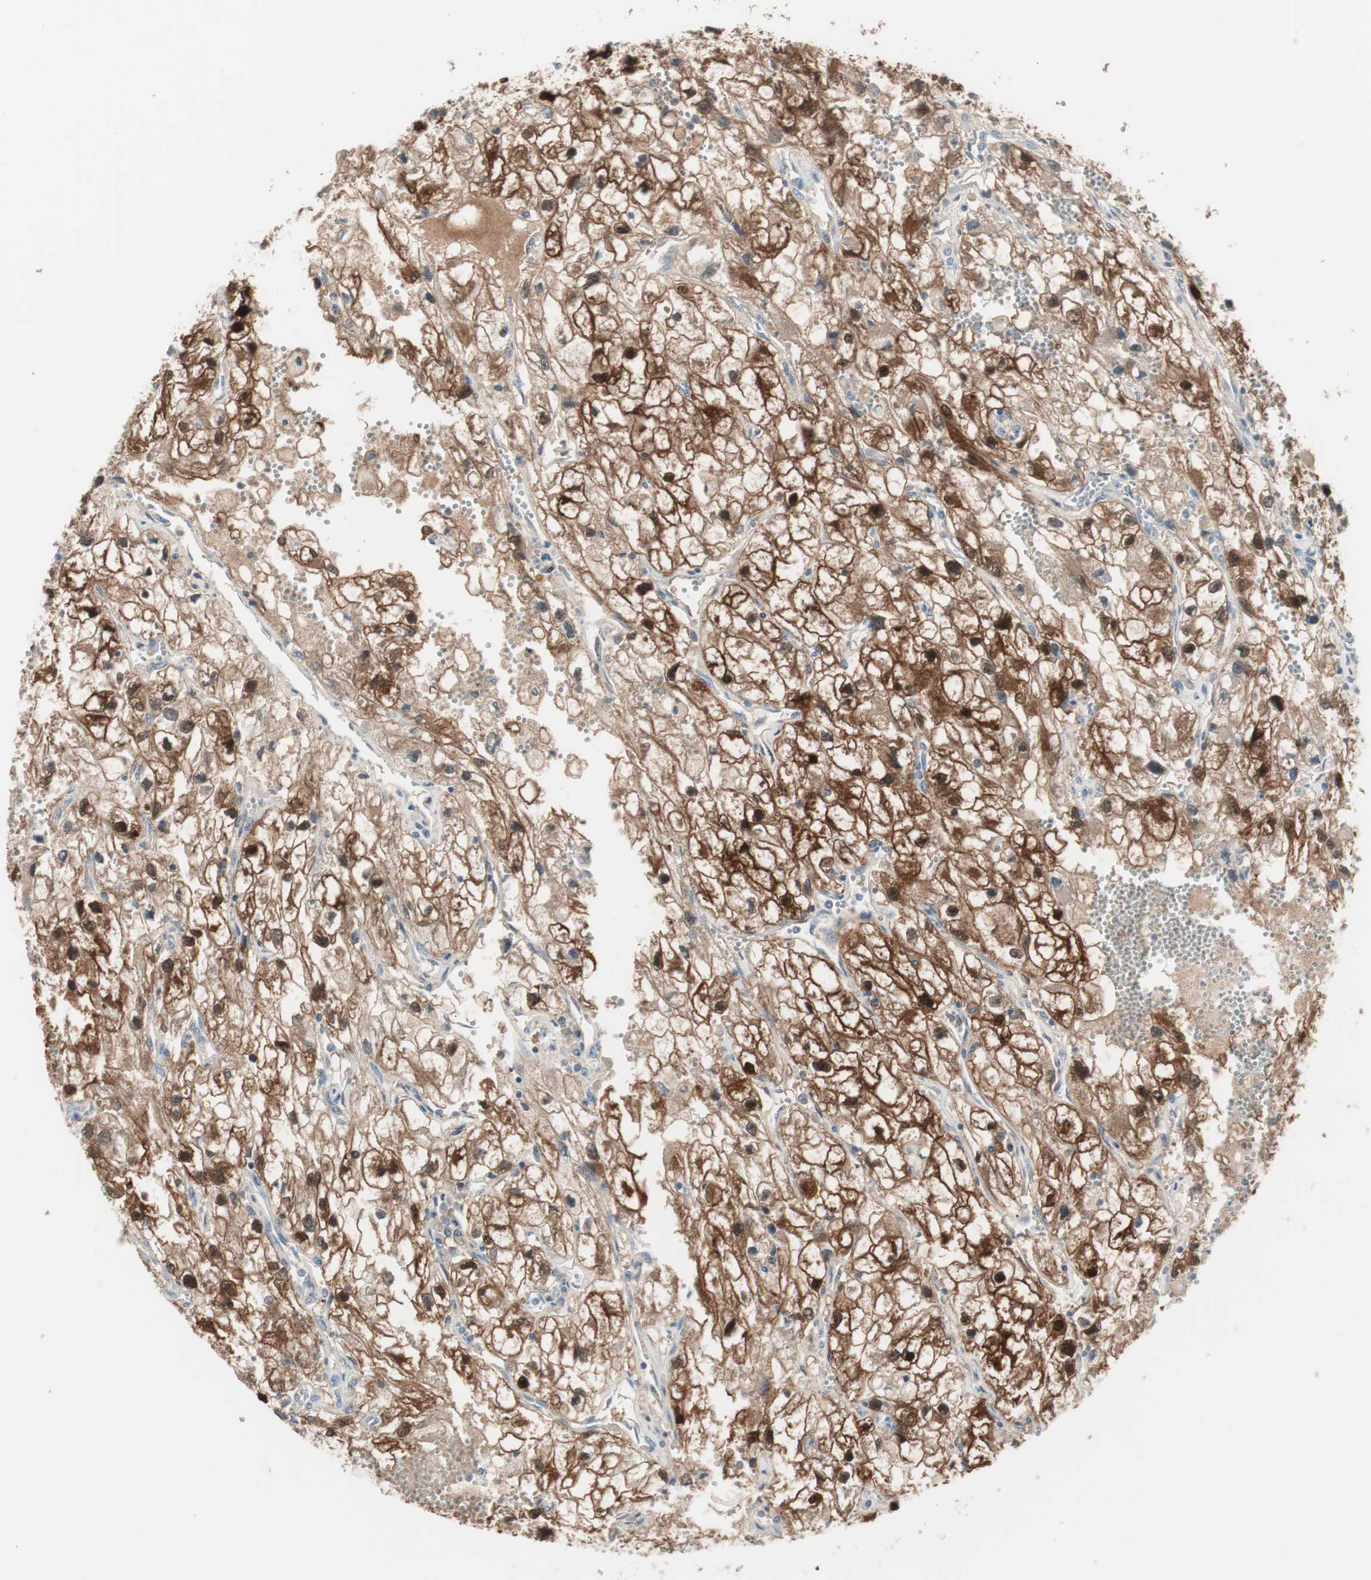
{"staining": {"intensity": "strong", "quantity": ">75%", "location": "cytoplasmic/membranous,nuclear"}, "tissue": "renal cancer", "cell_type": "Tumor cells", "image_type": "cancer", "snomed": [{"axis": "morphology", "description": "Adenocarcinoma, NOS"}, {"axis": "topography", "description": "Kidney"}], "caption": "DAB immunohistochemical staining of human renal adenocarcinoma reveals strong cytoplasmic/membranous and nuclear protein positivity in approximately >75% of tumor cells.", "gene": "KHK", "patient": {"sex": "female", "age": 70}}